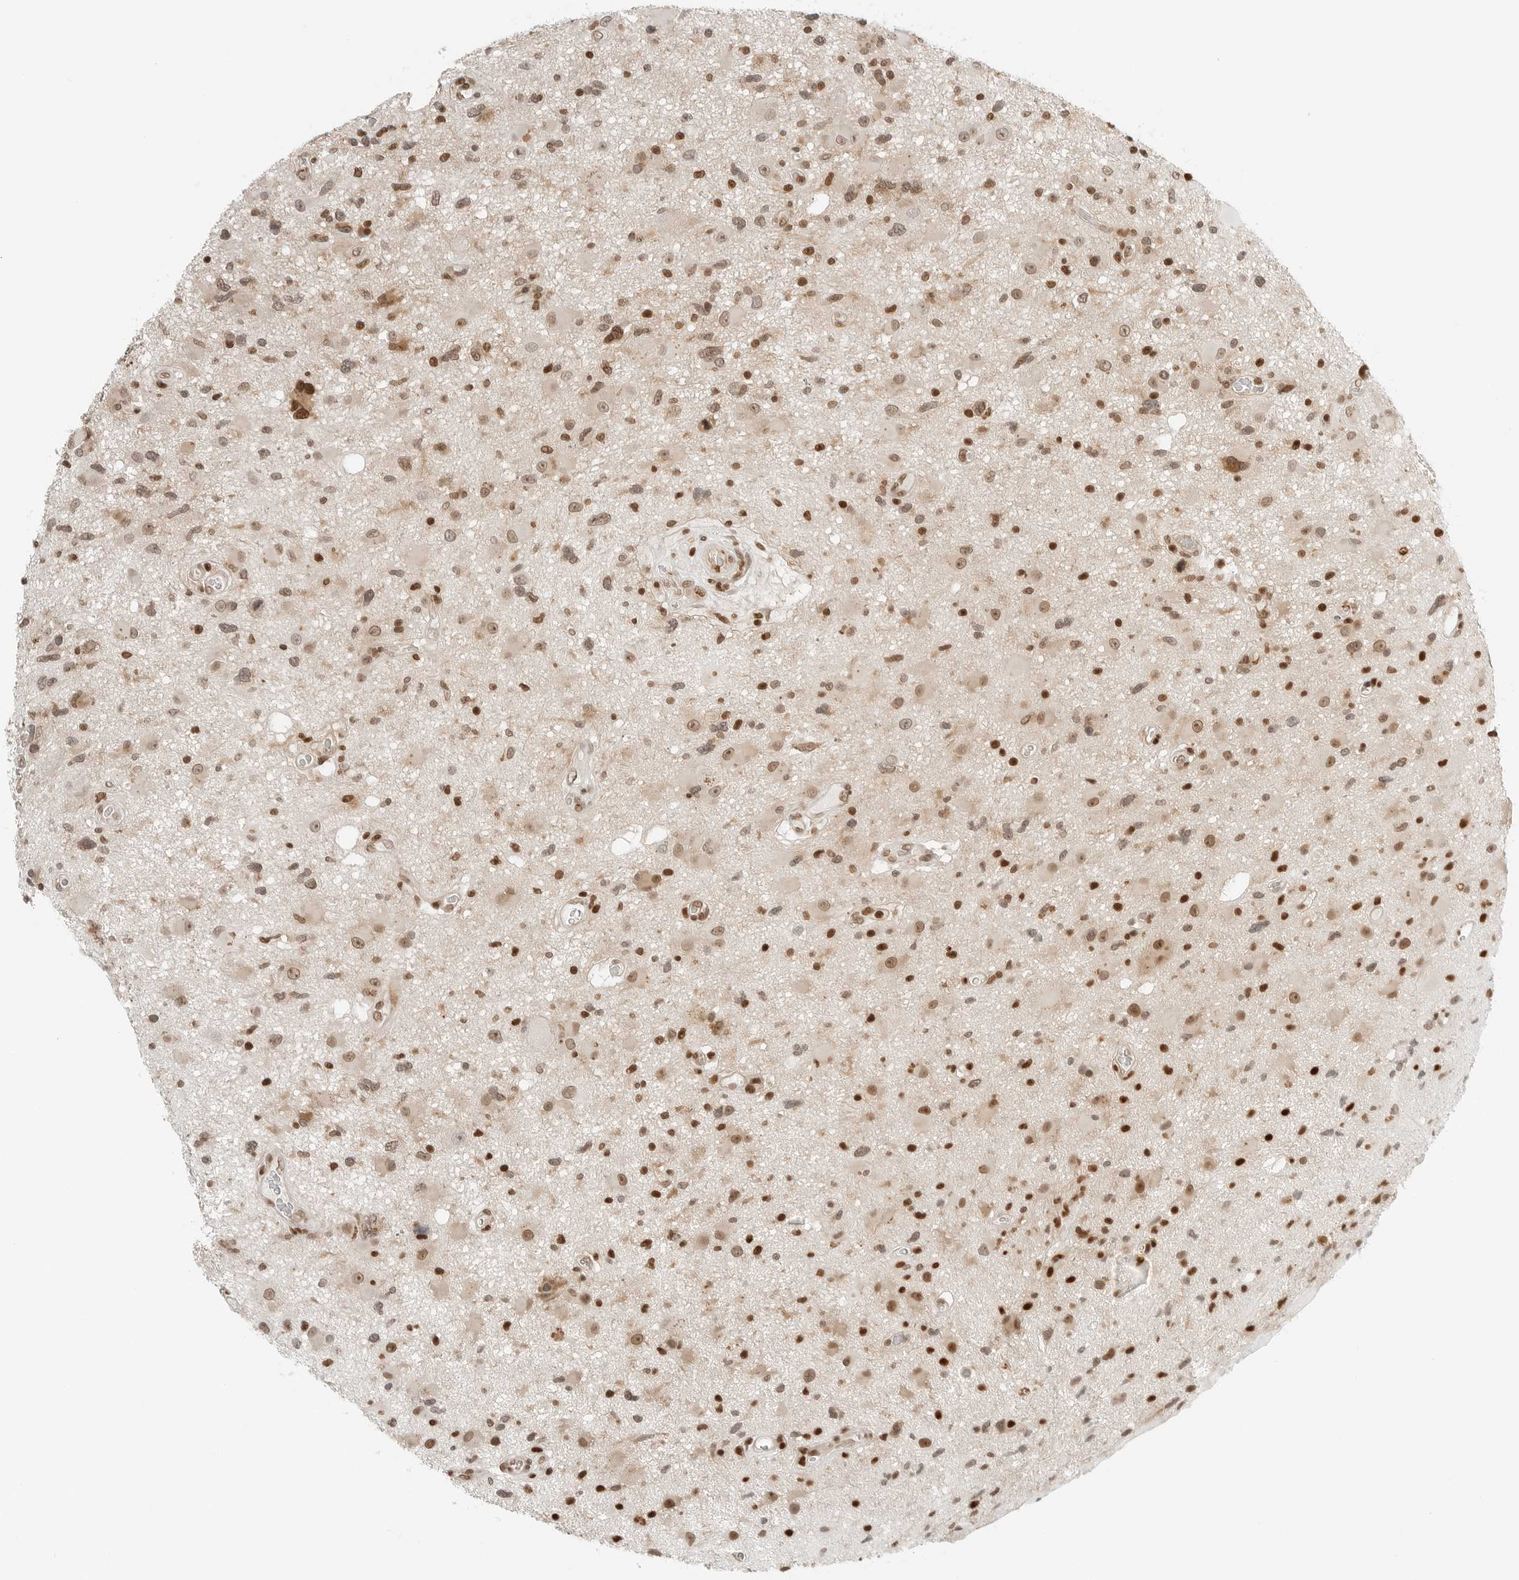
{"staining": {"intensity": "moderate", "quantity": ">75%", "location": "nuclear"}, "tissue": "glioma", "cell_type": "Tumor cells", "image_type": "cancer", "snomed": [{"axis": "morphology", "description": "Glioma, malignant, High grade"}, {"axis": "topography", "description": "Brain"}], "caption": "Immunohistochemical staining of malignant glioma (high-grade) displays medium levels of moderate nuclear staining in approximately >75% of tumor cells. (Stains: DAB in brown, nuclei in blue, Microscopy: brightfield microscopy at high magnification).", "gene": "CRTC2", "patient": {"sex": "male", "age": 33}}